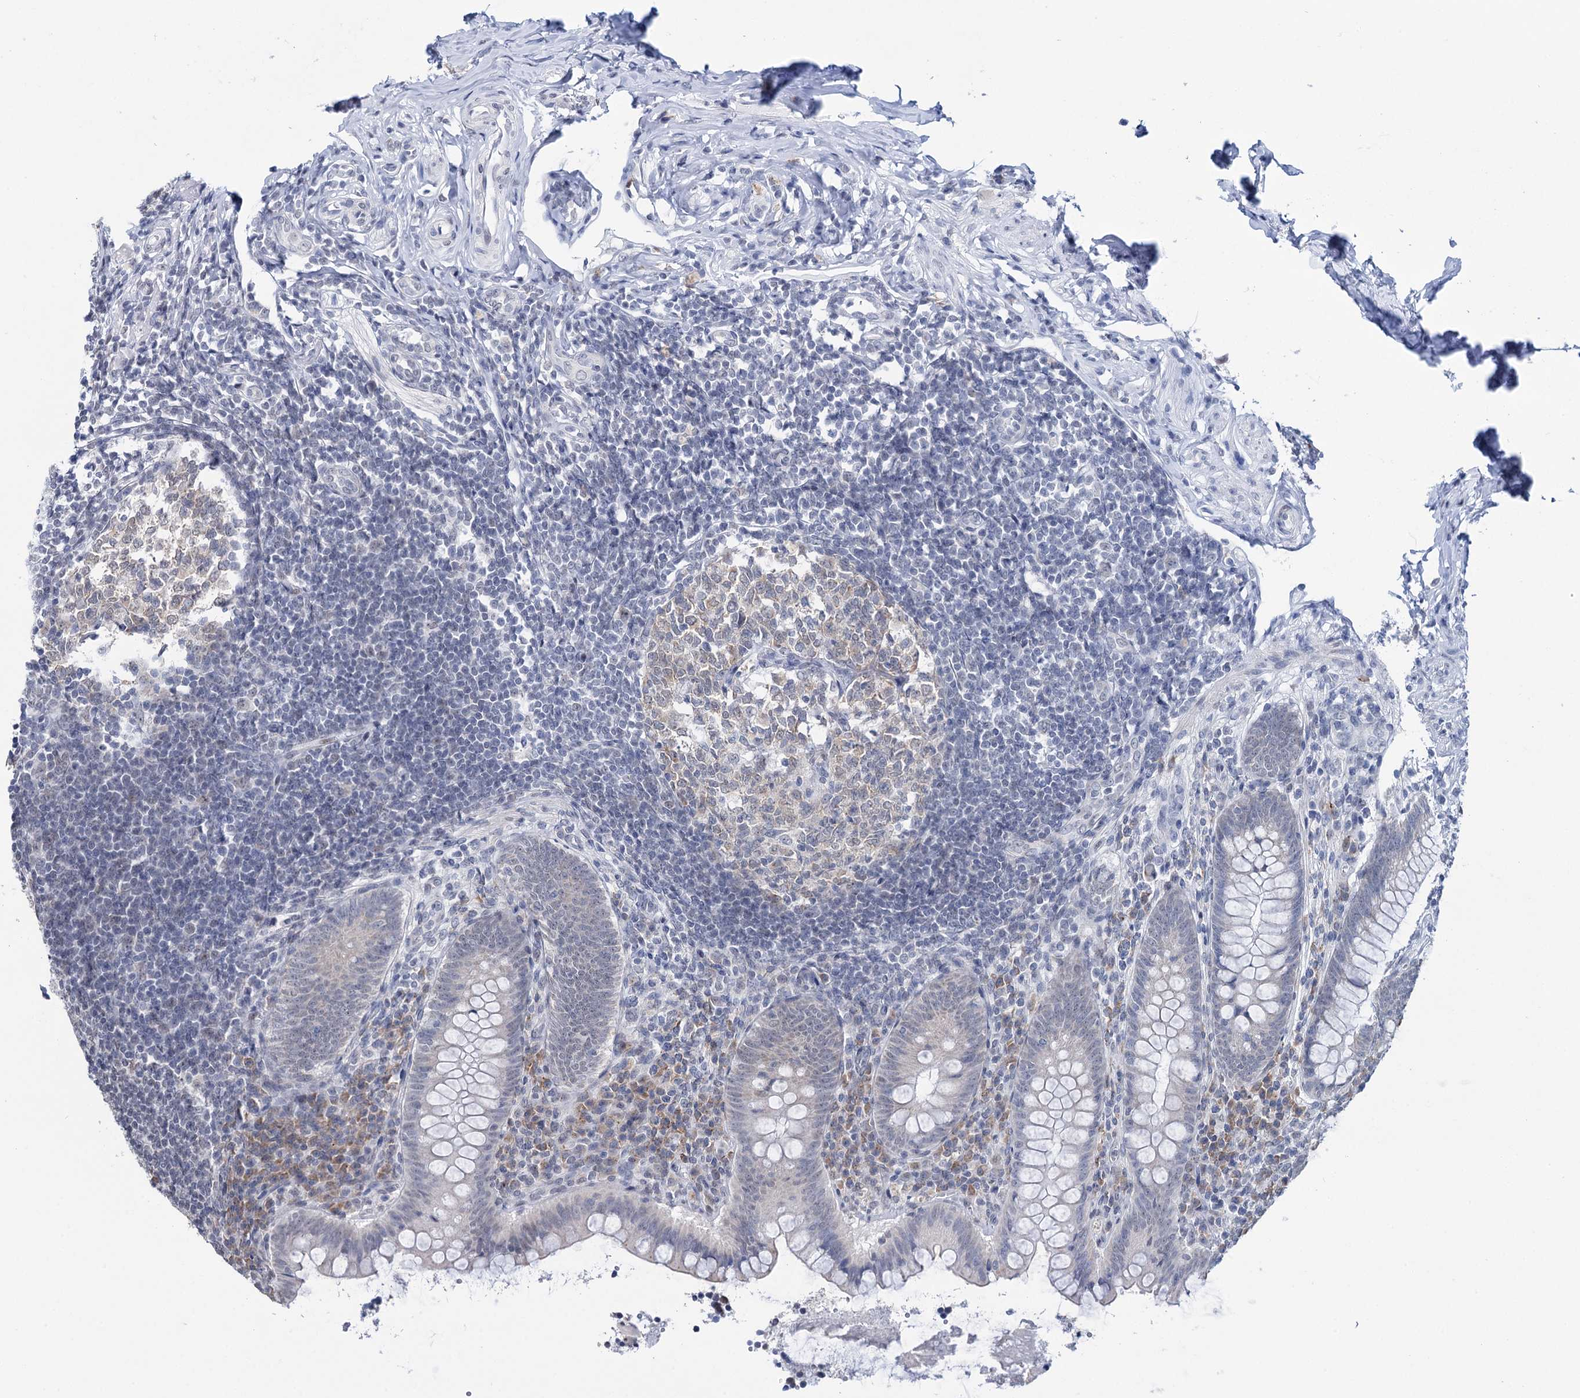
{"staining": {"intensity": "negative", "quantity": "none", "location": "none"}, "tissue": "appendix", "cell_type": "Glandular cells", "image_type": "normal", "snomed": [{"axis": "morphology", "description": "Normal tissue, NOS"}, {"axis": "topography", "description": "Appendix"}], "caption": "This is a histopathology image of immunohistochemistry staining of benign appendix, which shows no expression in glandular cells.", "gene": "SPATS2", "patient": {"sex": "female", "age": 33}}